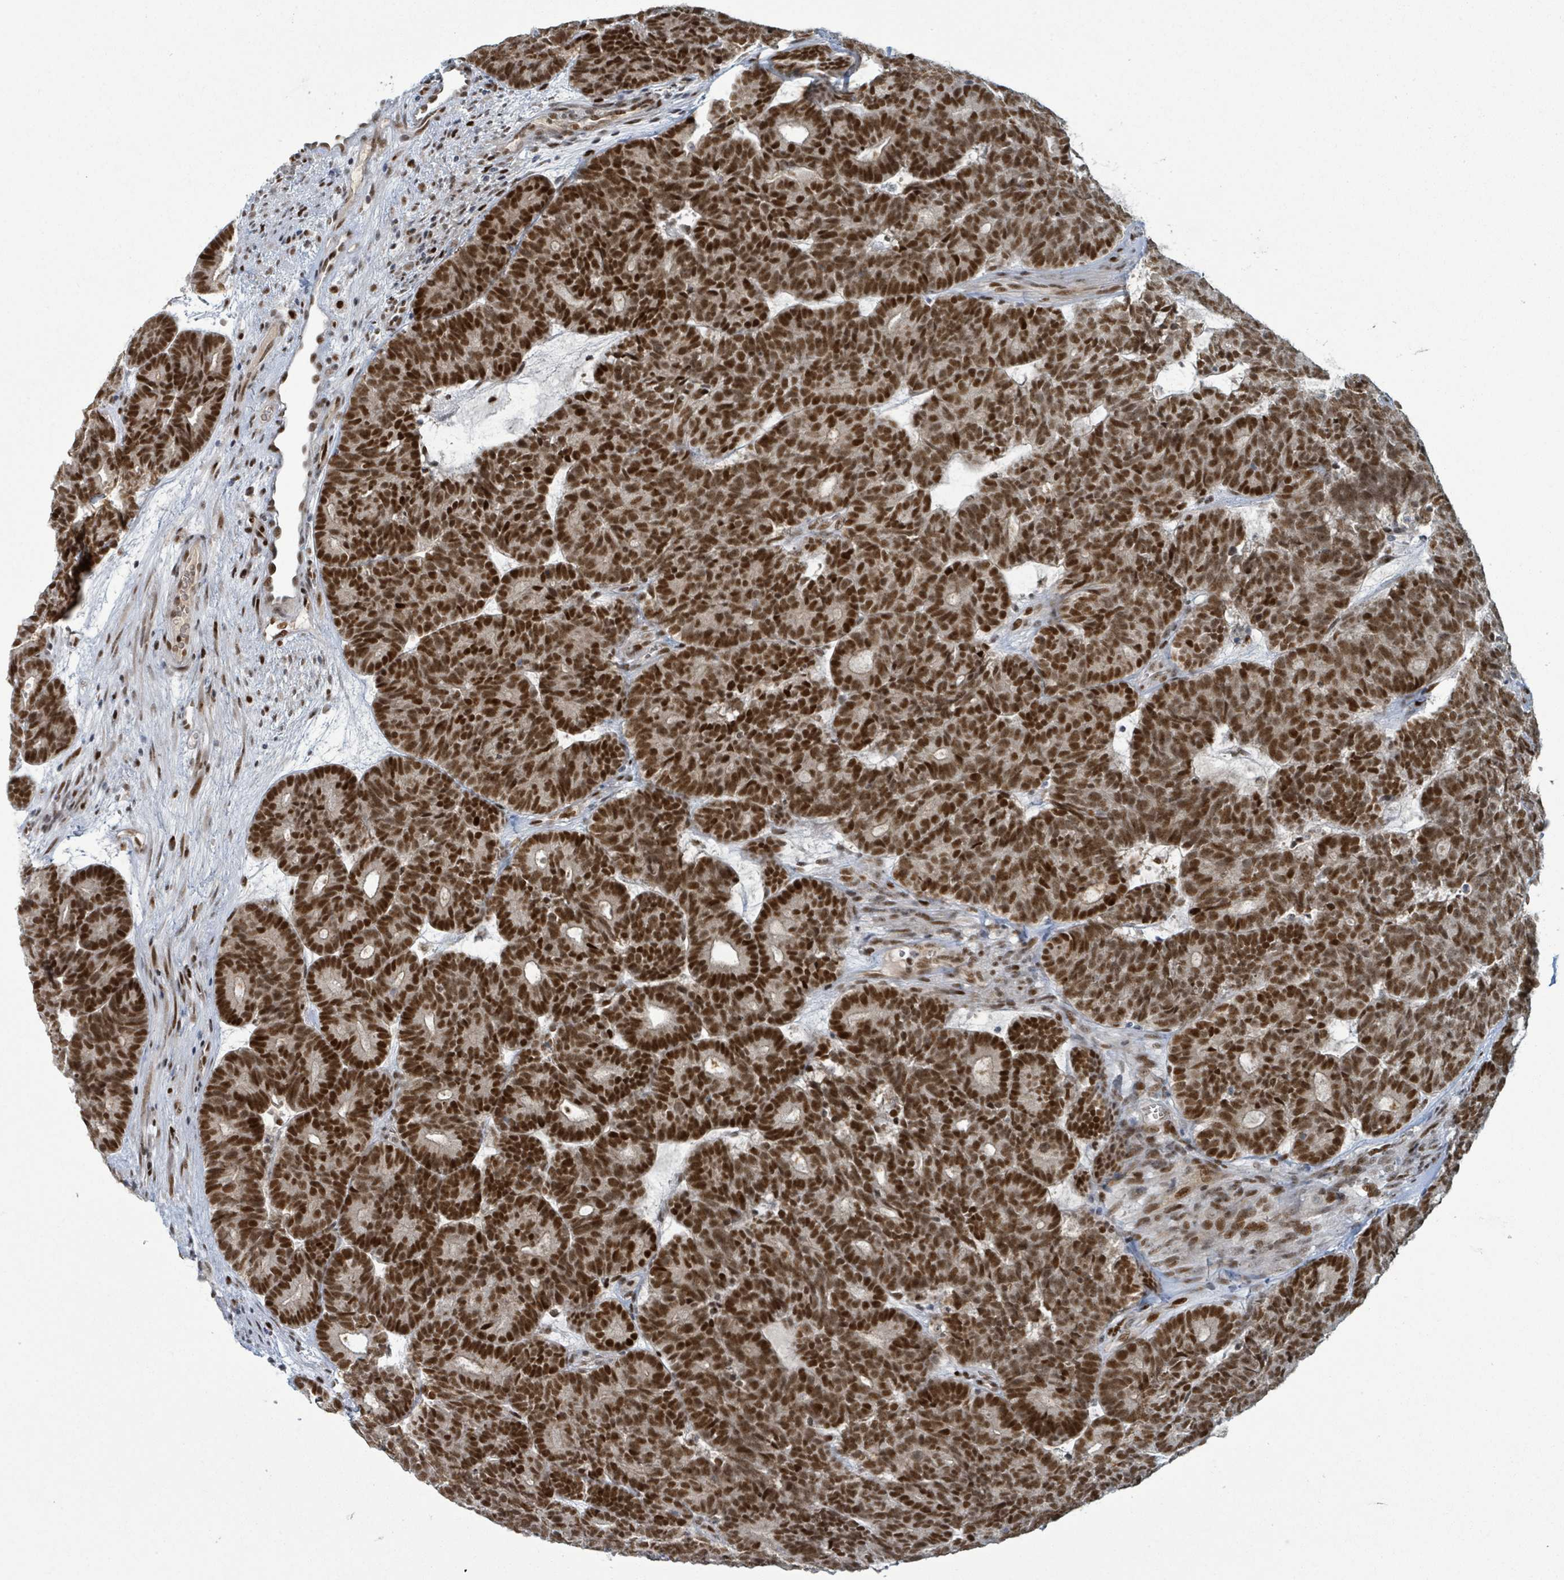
{"staining": {"intensity": "strong", "quantity": ">75%", "location": "nuclear"}, "tissue": "head and neck cancer", "cell_type": "Tumor cells", "image_type": "cancer", "snomed": [{"axis": "morphology", "description": "Adenocarcinoma, NOS"}, {"axis": "topography", "description": "Head-Neck"}], "caption": "Brown immunohistochemical staining in adenocarcinoma (head and neck) reveals strong nuclear expression in approximately >75% of tumor cells.", "gene": "KLF3", "patient": {"sex": "female", "age": 81}}